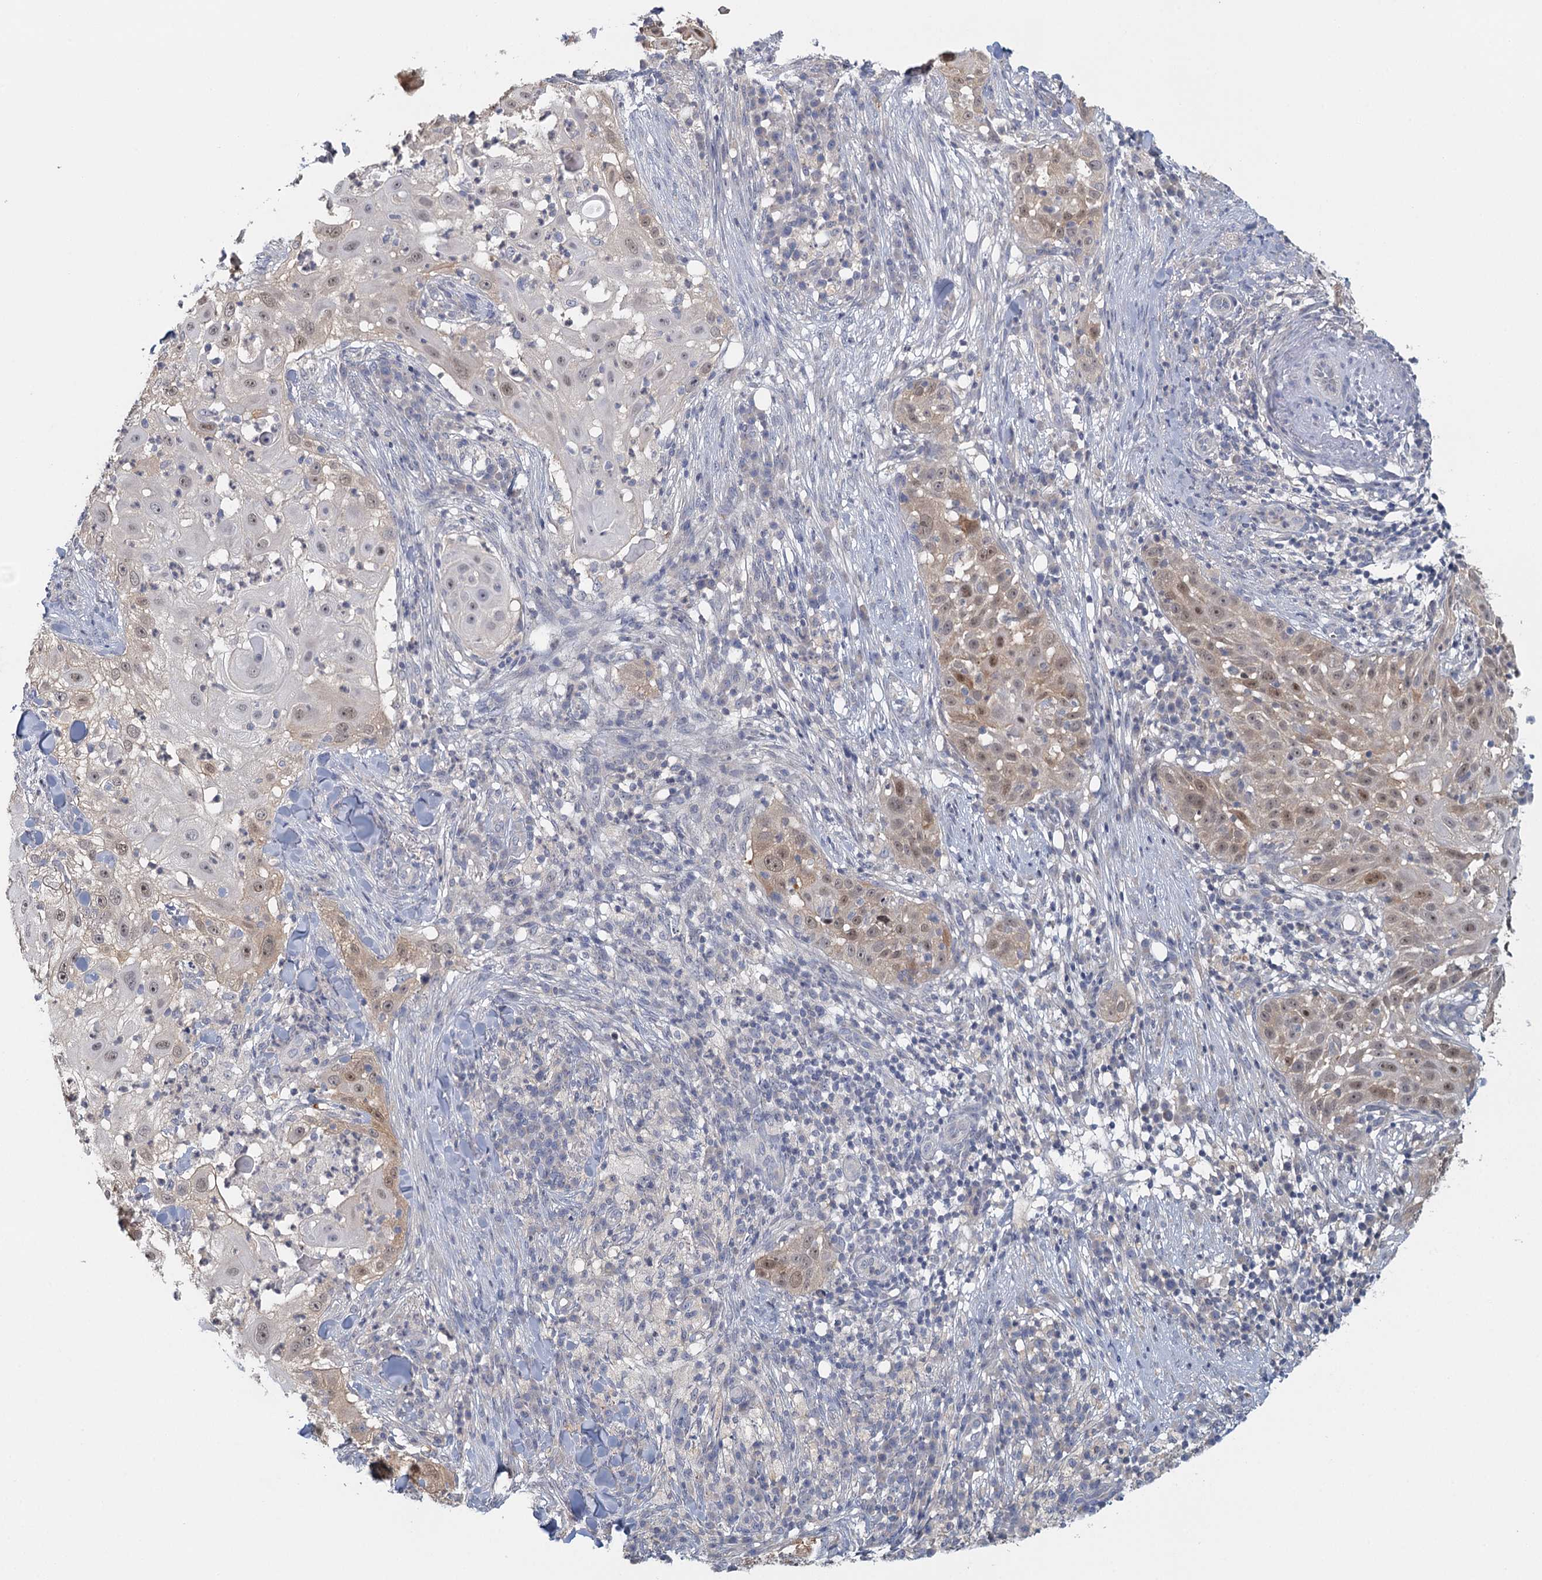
{"staining": {"intensity": "moderate", "quantity": "25%-75%", "location": "nuclear"}, "tissue": "skin cancer", "cell_type": "Tumor cells", "image_type": "cancer", "snomed": [{"axis": "morphology", "description": "Squamous cell carcinoma, NOS"}, {"axis": "topography", "description": "Skin"}], "caption": "Immunohistochemistry (IHC) of human skin cancer exhibits medium levels of moderate nuclear expression in approximately 25%-75% of tumor cells.", "gene": "MYO7B", "patient": {"sex": "female", "age": 44}}